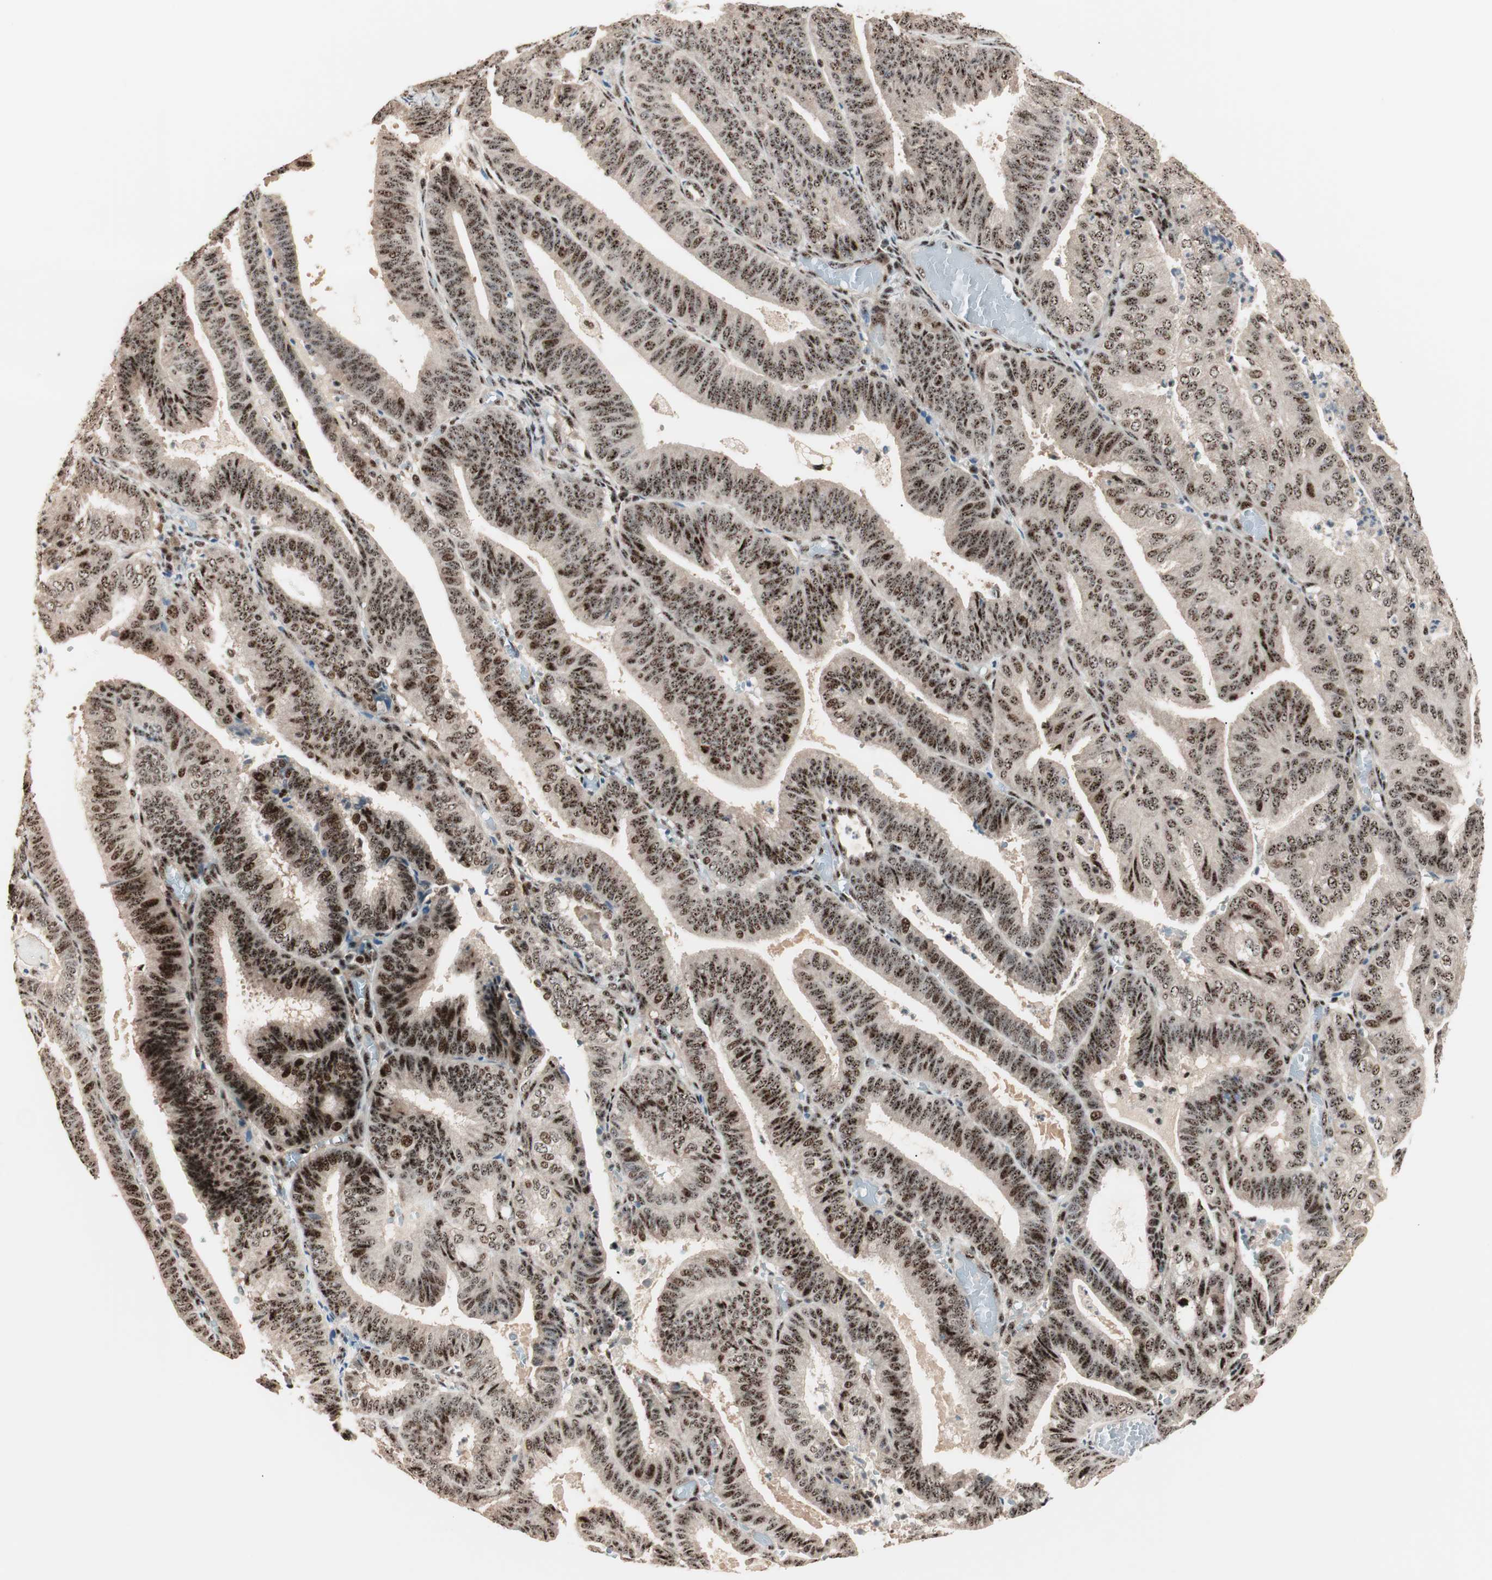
{"staining": {"intensity": "strong", "quantity": ">75%", "location": "nuclear"}, "tissue": "endometrial cancer", "cell_type": "Tumor cells", "image_type": "cancer", "snomed": [{"axis": "morphology", "description": "Adenocarcinoma, NOS"}, {"axis": "topography", "description": "Uterus"}], "caption": "The histopathology image exhibits staining of endometrial cancer, revealing strong nuclear protein expression (brown color) within tumor cells.", "gene": "NR5A2", "patient": {"sex": "female", "age": 60}}